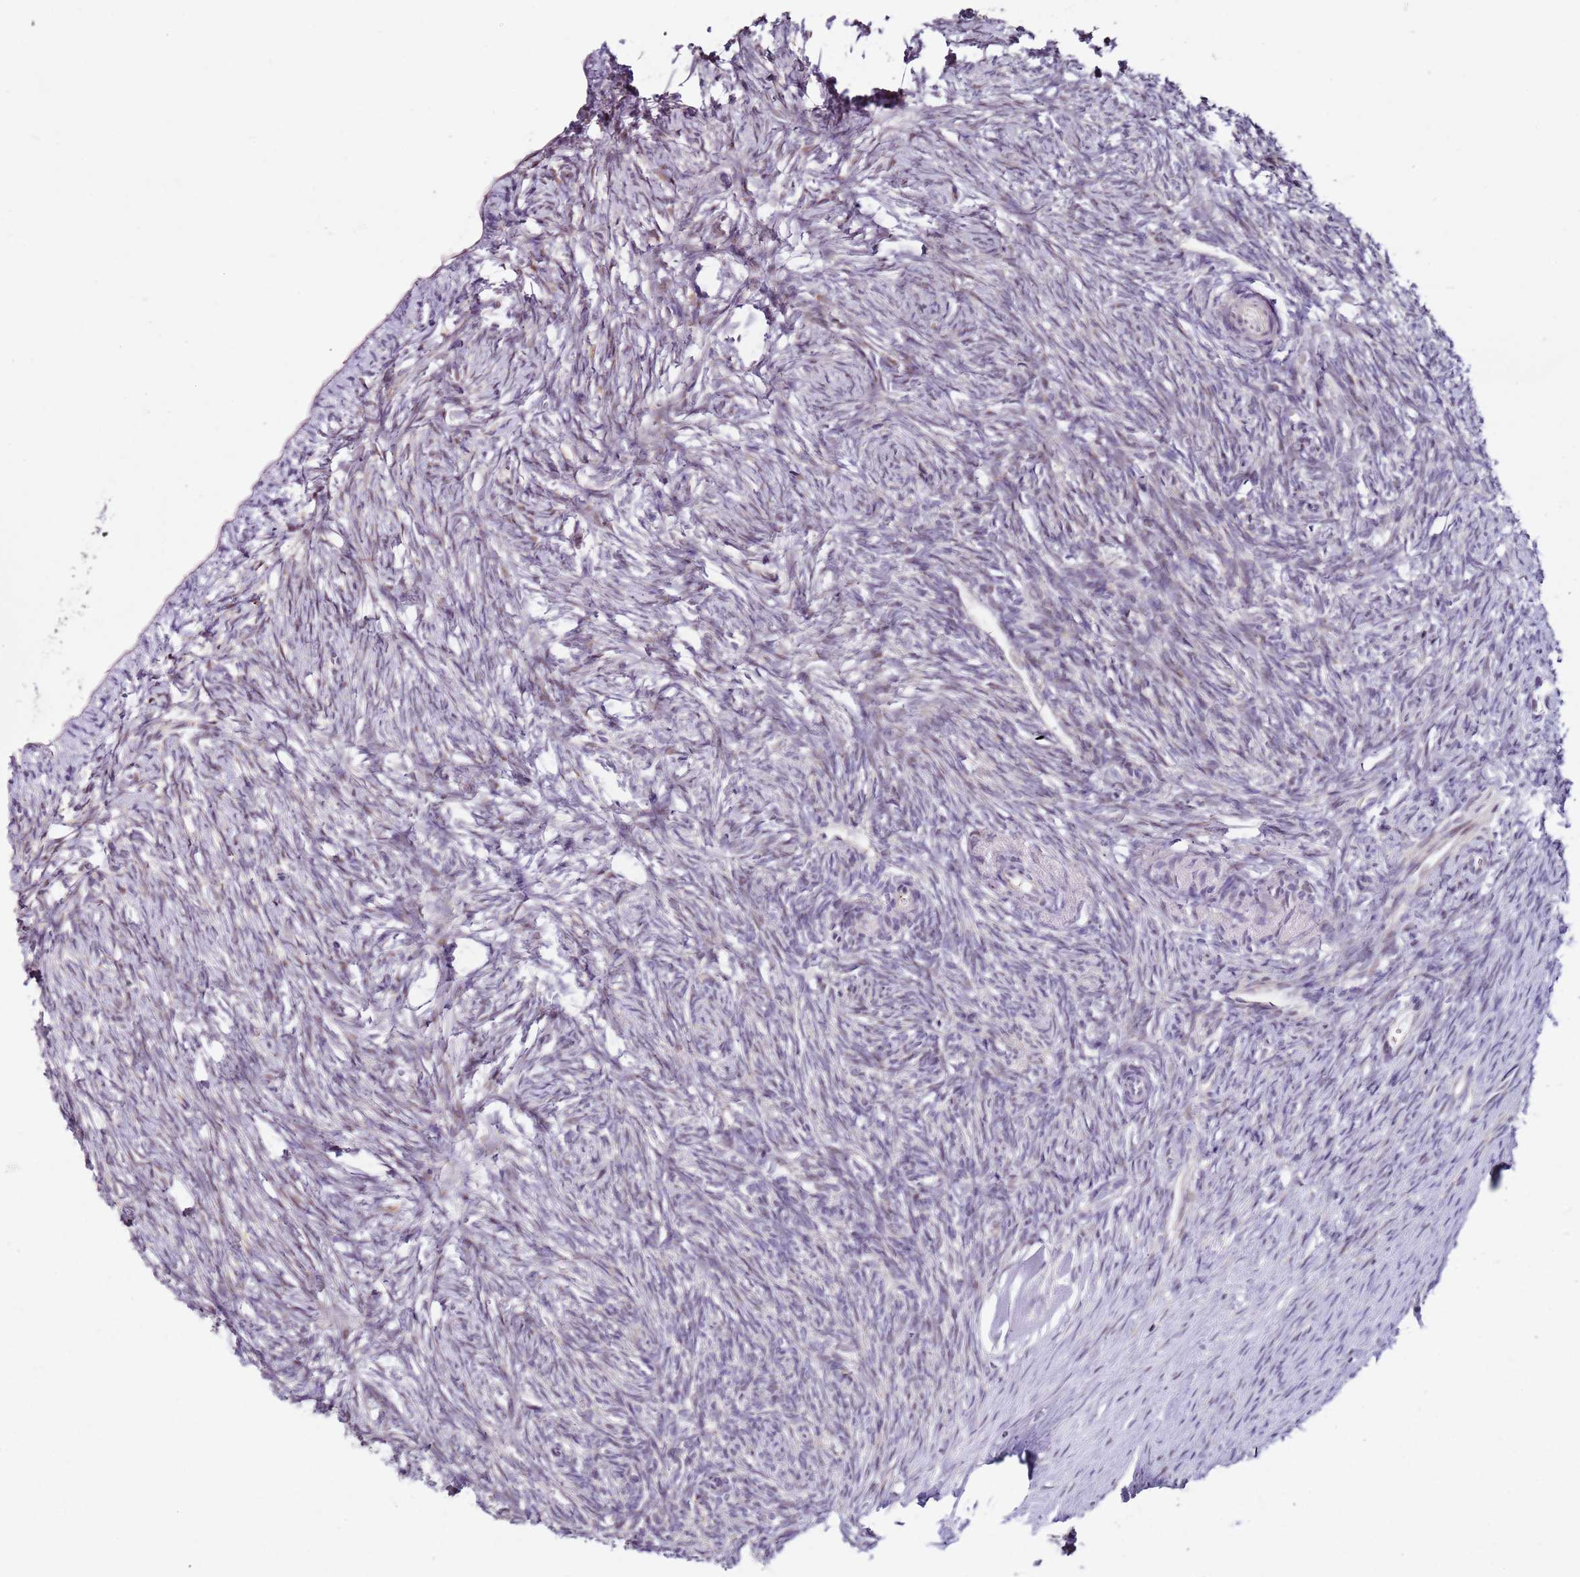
{"staining": {"intensity": "negative", "quantity": "none", "location": "none"}, "tissue": "ovary", "cell_type": "Ovarian stroma cells", "image_type": "normal", "snomed": [{"axis": "morphology", "description": "Normal tissue, NOS"}, {"axis": "topography", "description": "Ovary"}], "caption": "Ovary stained for a protein using immunohistochemistry (IHC) demonstrates no staining ovarian stroma cells.", "gene": "PSMD4", "patient": {"sex": "female", "age": 51}}